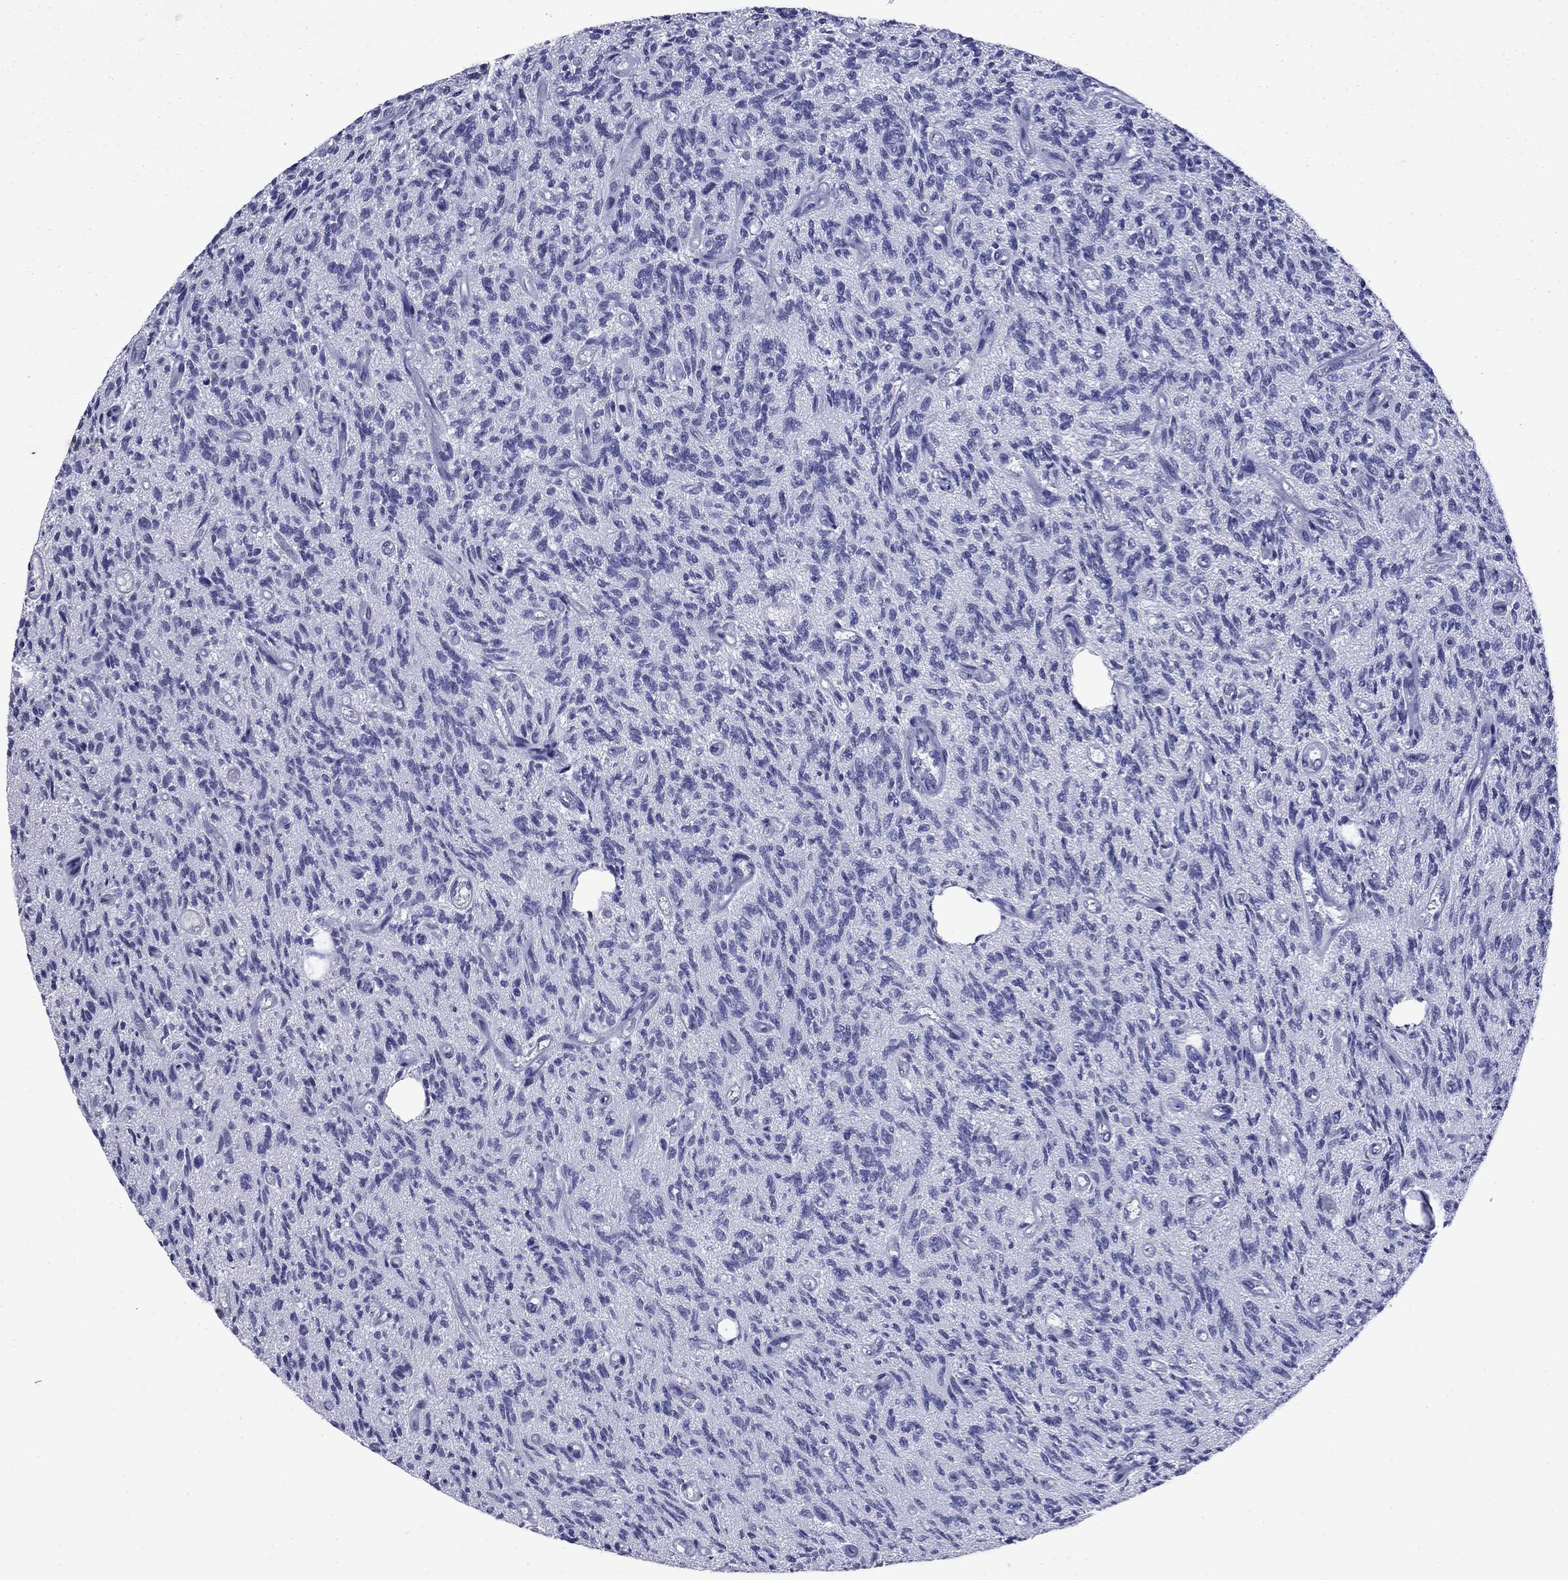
{"staining": {"intensity": "negative", "quantity": "none", "location": "none"}, "tissue": "glioma", "cell_type": "Tumor cells", "image_type": "cancer", "snomed": [{"axis": "morphology", "description": "Glioma, malignant, High grade"}, {"axis": "topography", "description": "Brain"}], "caption": "Immunohistochemical staining of human glioma demonstrates no significant expression in tumor cells.", "gene": "CFAP119", "patient": {"sex": "male", "age": 64}}